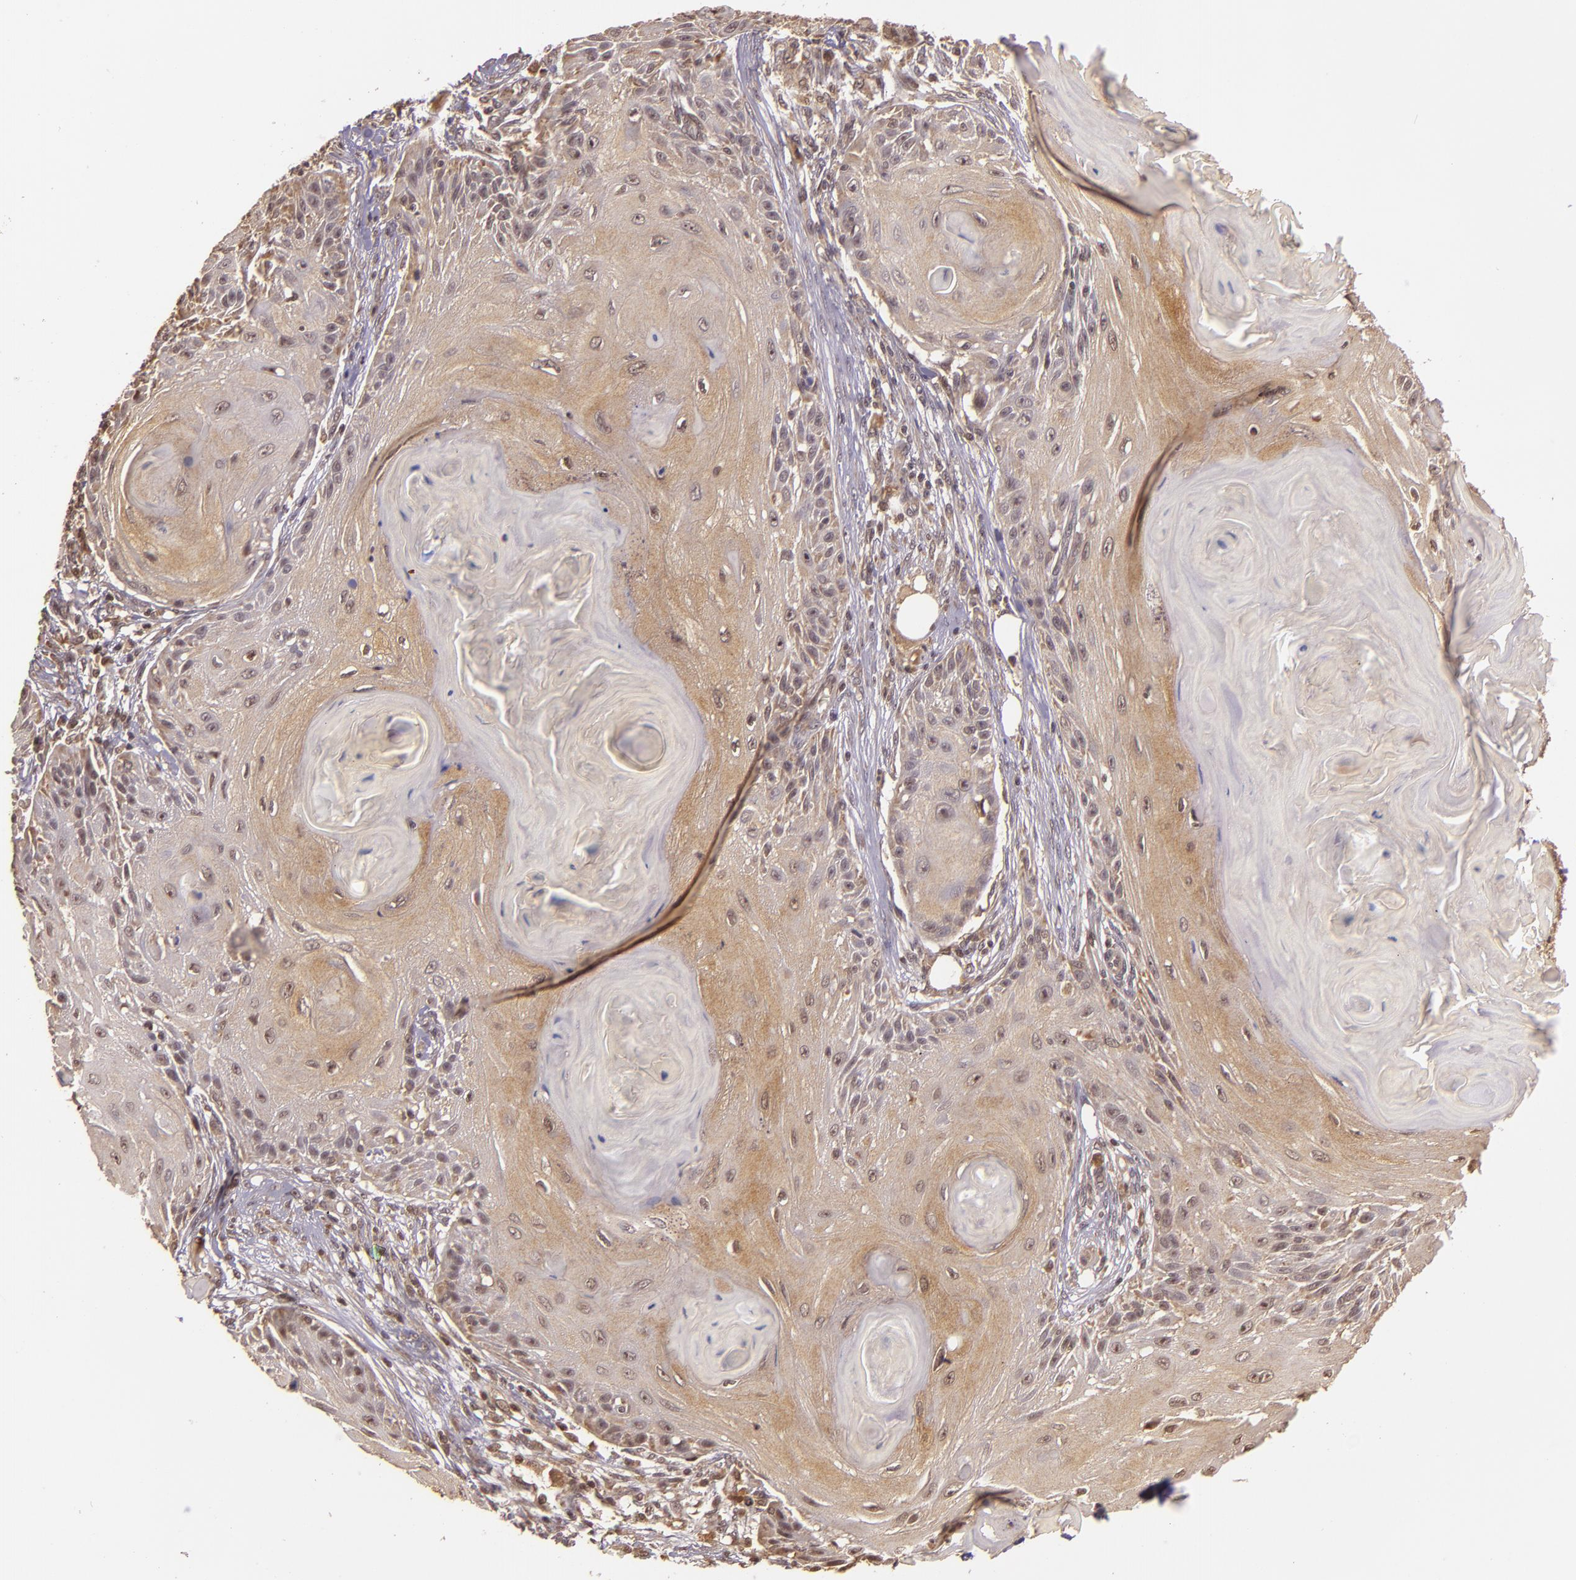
{"staining": {"intensity": "moderate", "quantity": ">75%", "location": "cytoplasmic/membranous"}, "tissue": "skin cancer", "cell_type": "Tumor cells", "image_type": "cancer", "snomed": [{"axis": "morphology", "description": "Squamous cell carcinoma, NOS"}, {"axis": "topography", "description": "Skin"}], "caption": "Human squamous cell carcinoma (skin) stained with a protein marker reveals moderate staining in tumor cells.", "gene": "TXNRD2", "patient": {"sex": "female", "age": 88}}